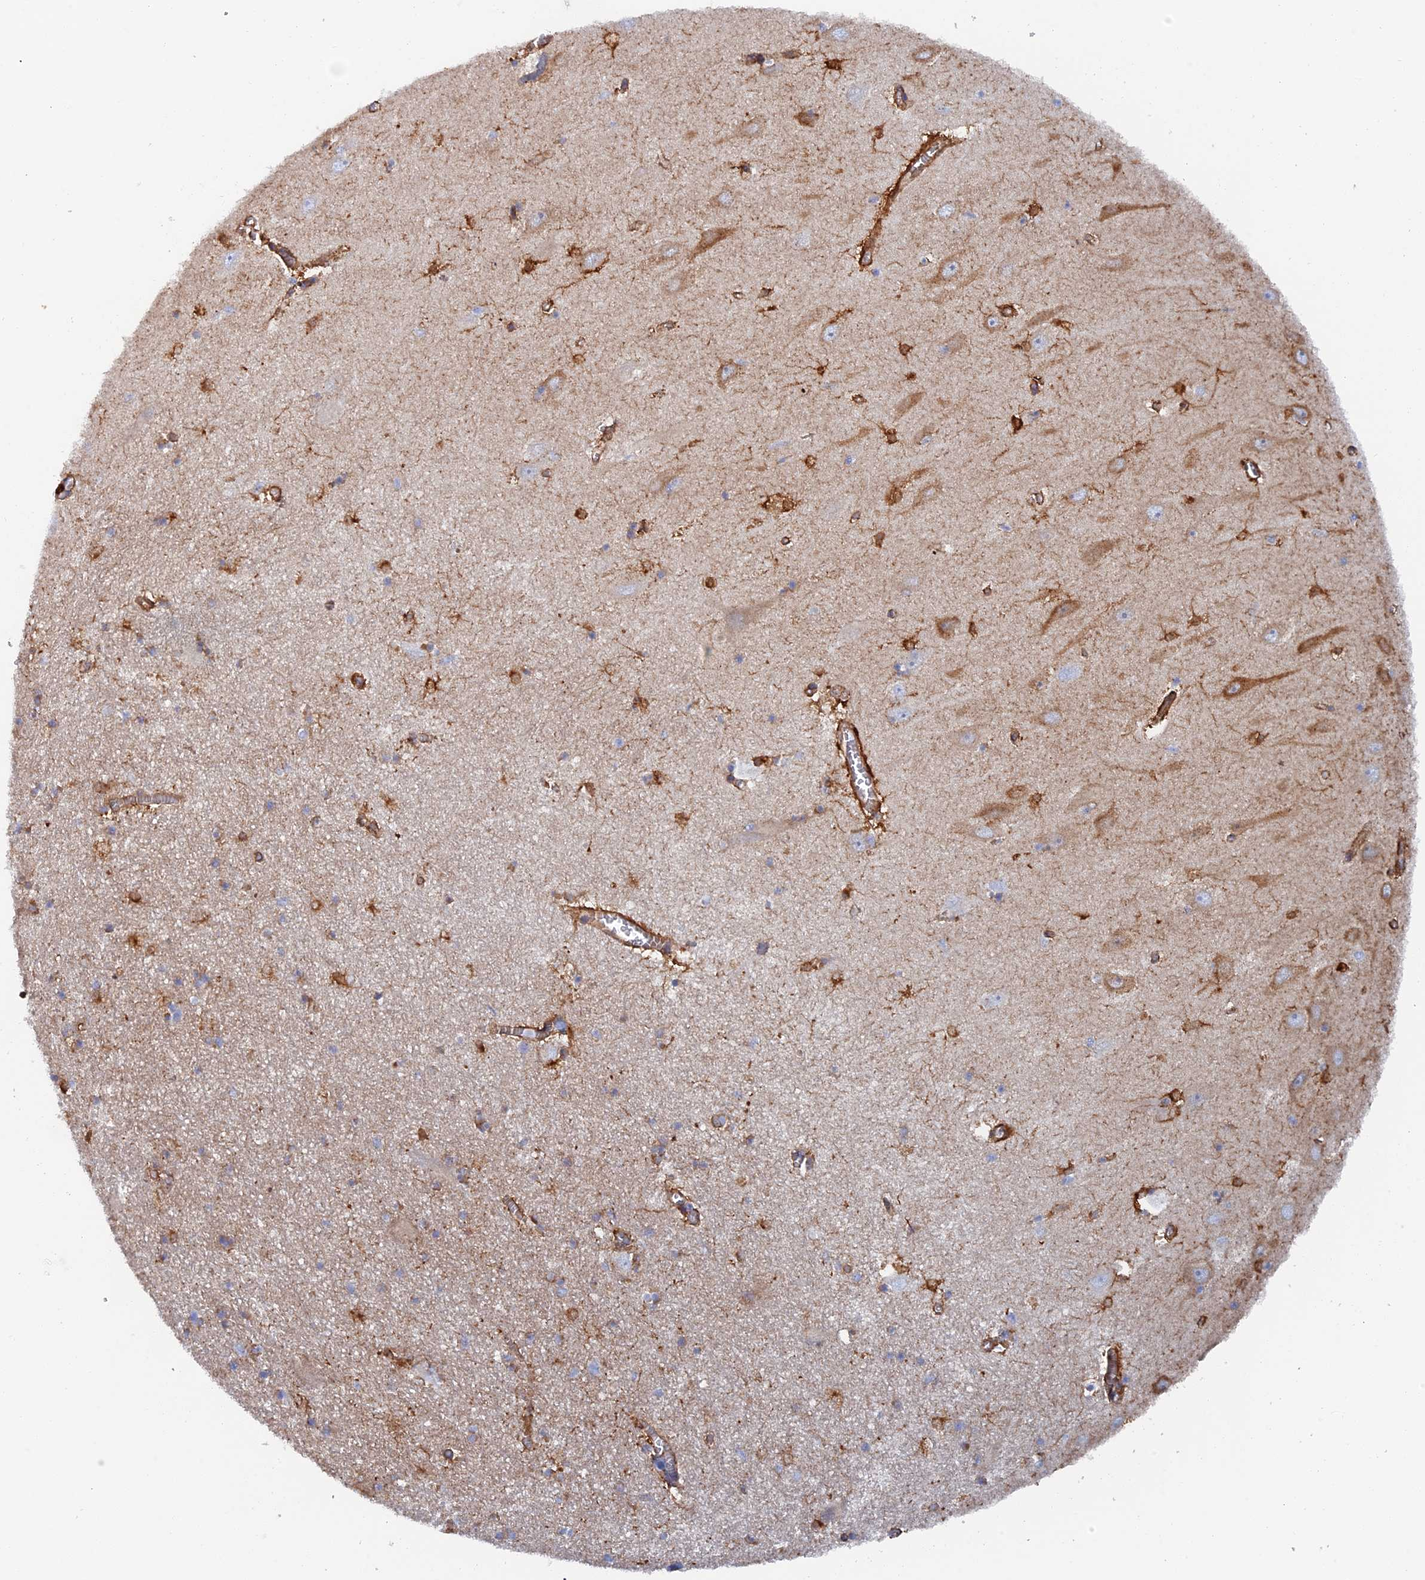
{"staining": {"intensity": "strong", "quantity": "25%-75%", "location": "cytoplasmic/membranous"}, "tissue": "hippocampus", "cell_type": "Glial cells", "image_type": "normal", "snomed": [{"axis": "morphology", "description": "Normal tissue, NOS"}, {"axis": "topography", "description": "Hippocampus"}], "caption": "DAB immunohistochemical staining of benign human hippocampus demonstrates strong cytoplasmic/membranous protein expression in approximately 25%-75% of glial cells. The protein is stained brown, and the nuclei are stained in blue (DAB (3,3'-diaminobenzidine) IHC with brightfield microscopy, high magnification).", "gene": "COG7", "patient": {"sex": "female", "age": 64}}